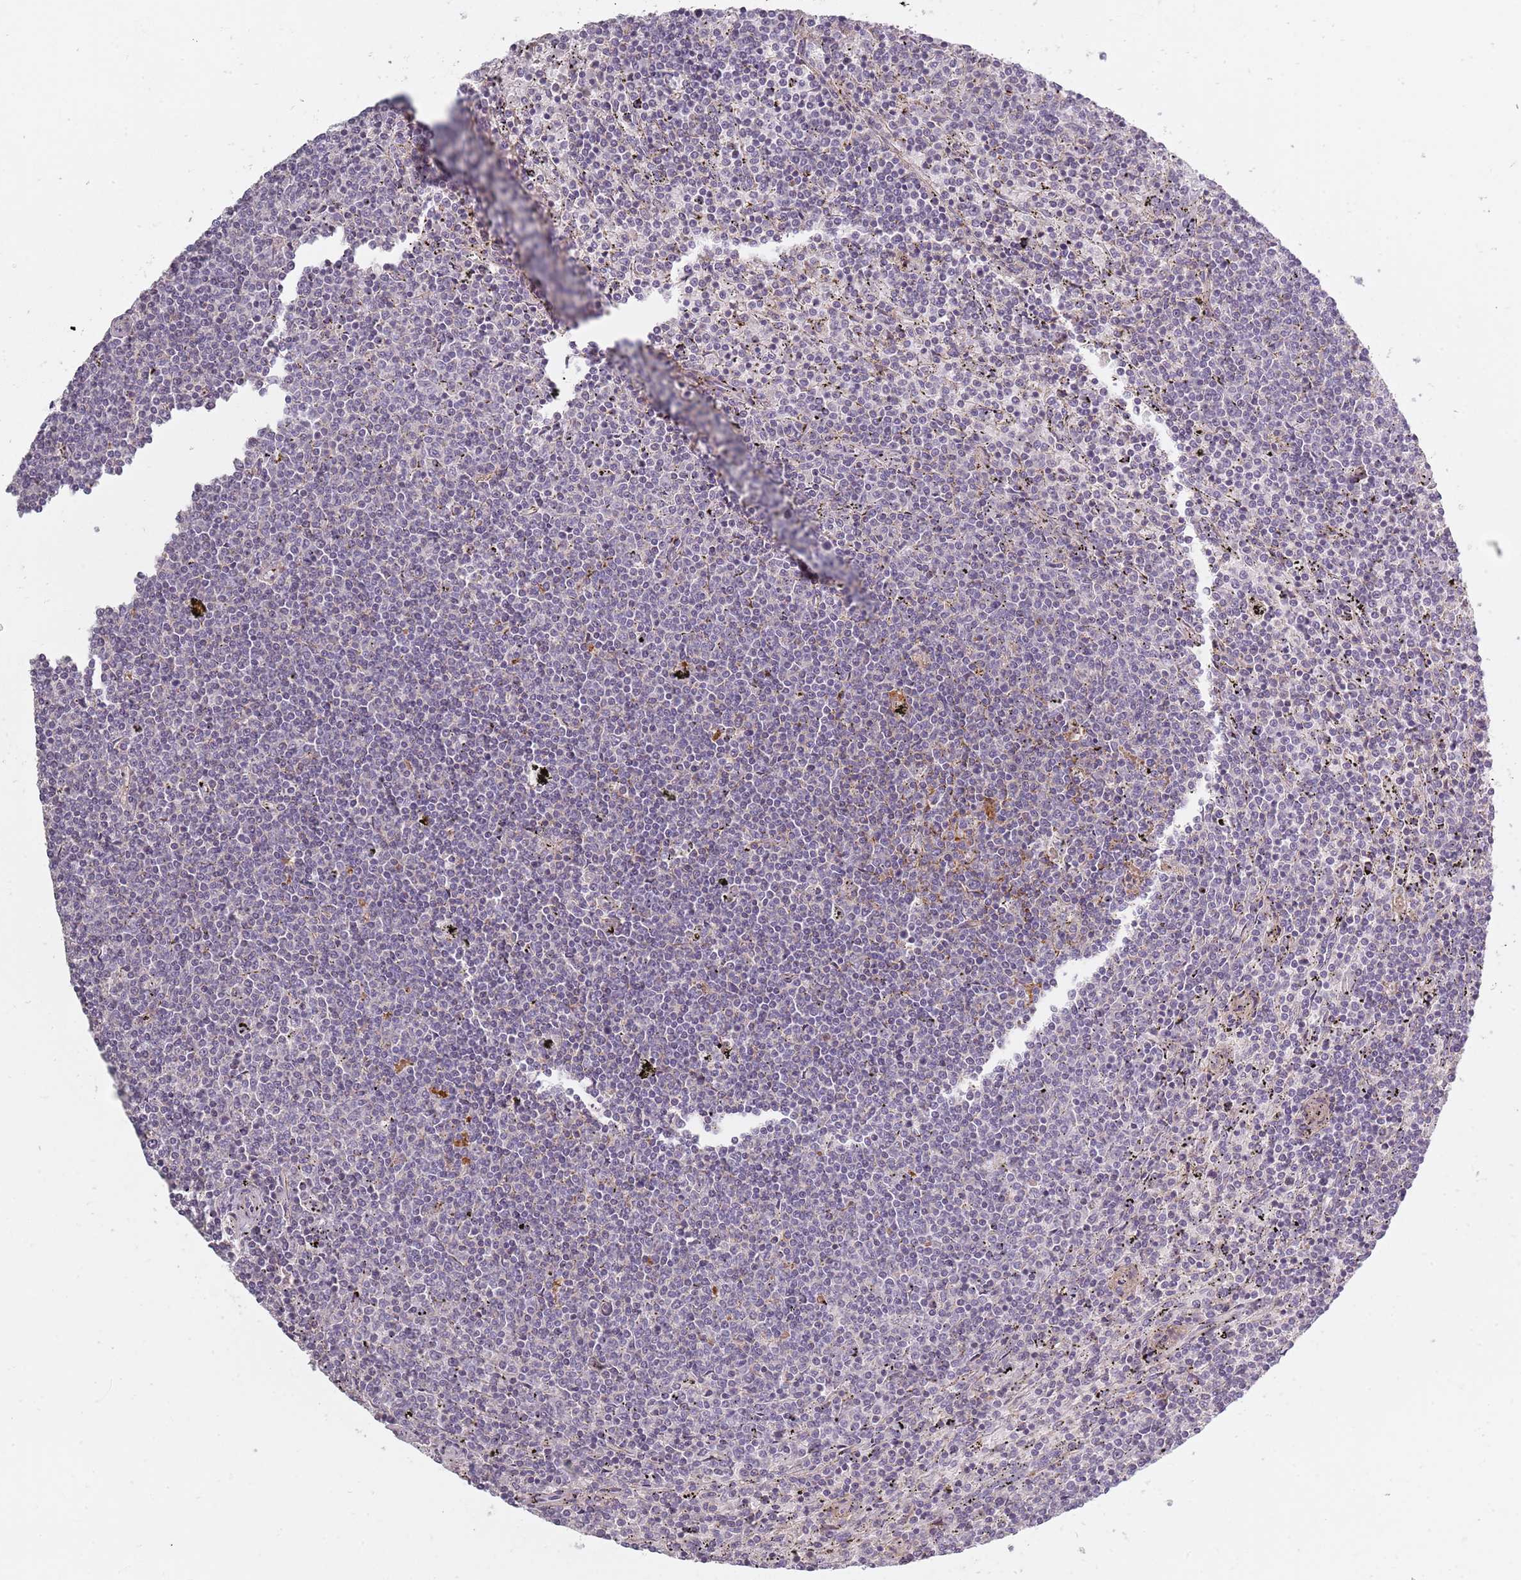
{"staining": {"intensity": "negative", "quantity": "none", "location": "none"}, "tissue": "lymphoma", "cell_type": "Tumor cells", "image_type": "cancer", "snomed": [{"axis": "morphology", "description": "Malignant lymphoma, non-Hodgkin's type, Low grade"}, {"axis": "topography", "description": "Spleen"}], "caption": "Lymphoma was stained to show a protein in brown. There is no significant positivity in tumor cells.", "gene": "SYNGR3", "patient": {"sex": "female", "age": 50}}